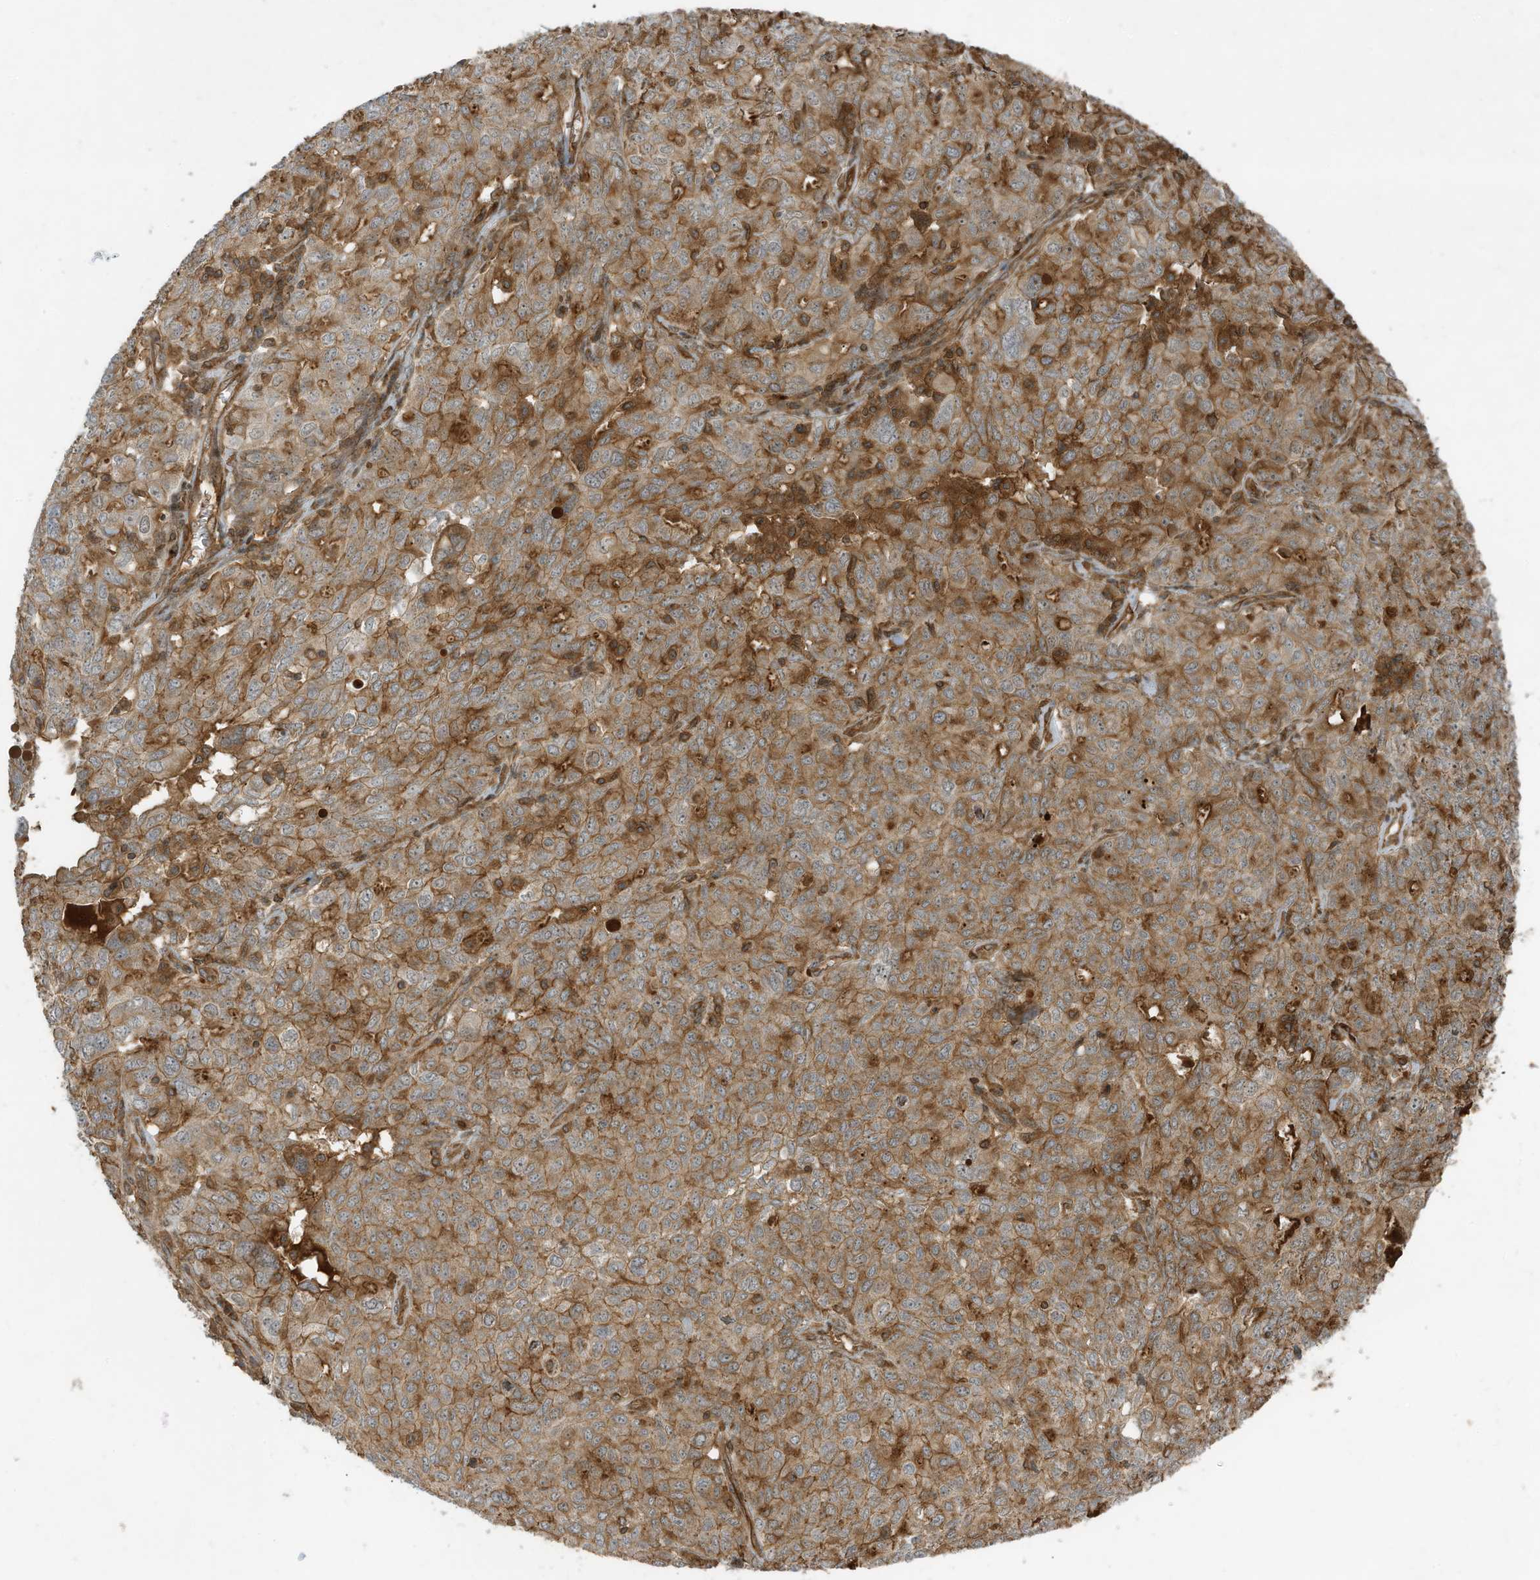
{"staining": {"intensity": "moderate", "quantity": ">75%", "location": "cytoplasmic/membranous"}, "tissue": "ovarian cancer", "cell_type": "Tumor cells", "image_type": "cancer", "snomed": [{"axis": "morphology", "description": "Carcinoma, endometroid"}, {"axis": "topography", "description": "Ovary"}], "caption": "The immunohistochemical stain highlights moderate cytoplasmic/membranous staining in tumor cells of ovarian cancer (endometroid carcinoma) tissue.", "gene": "DDIT4", "patient": {"sex": "female", "age": 62}}